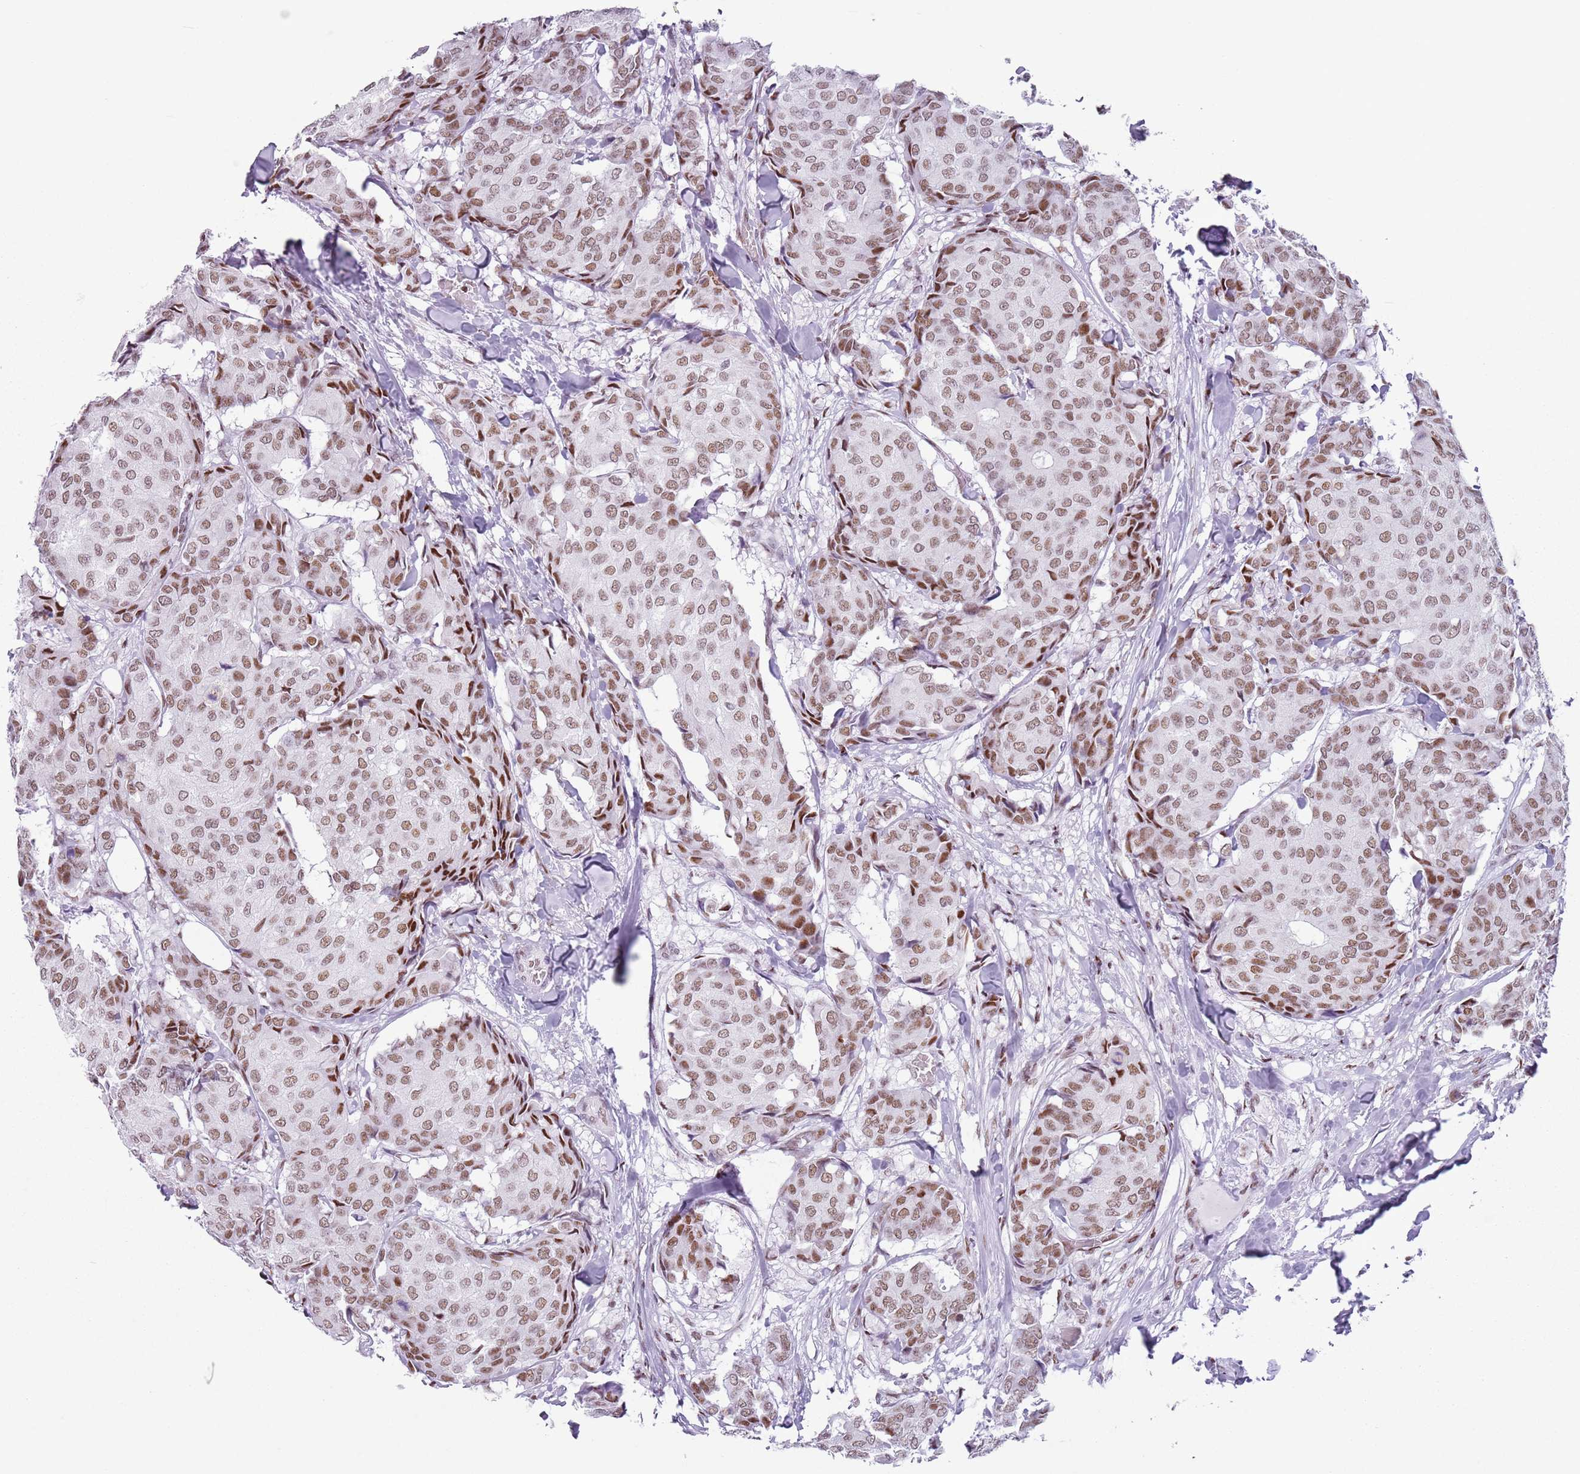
{"staining": {"intensity": "moderate", "quantity": ">75%", "location": "nuclear"}, "tissue": "breast cancer", "cell_type": "Tumor cells", "image_type": "cancer", "snomed": [{"axis": "morphology", "description": "Duct carcinoma"}, {"axis": "topography", "description": "Breast"}], "caption": "The image exhibits staining of invasive ductal carcinoma (breast), revealing moderate nuclear protein expression (brown color) within tumor cells. (Stains: DAB (3,3'-diaminobenzidine) in brown, nuclei in blue, Microscopy: brightfield microscopy at high magnification).", "gene": "FAM104B", "patient": {"sex": "female", "age": 75}}